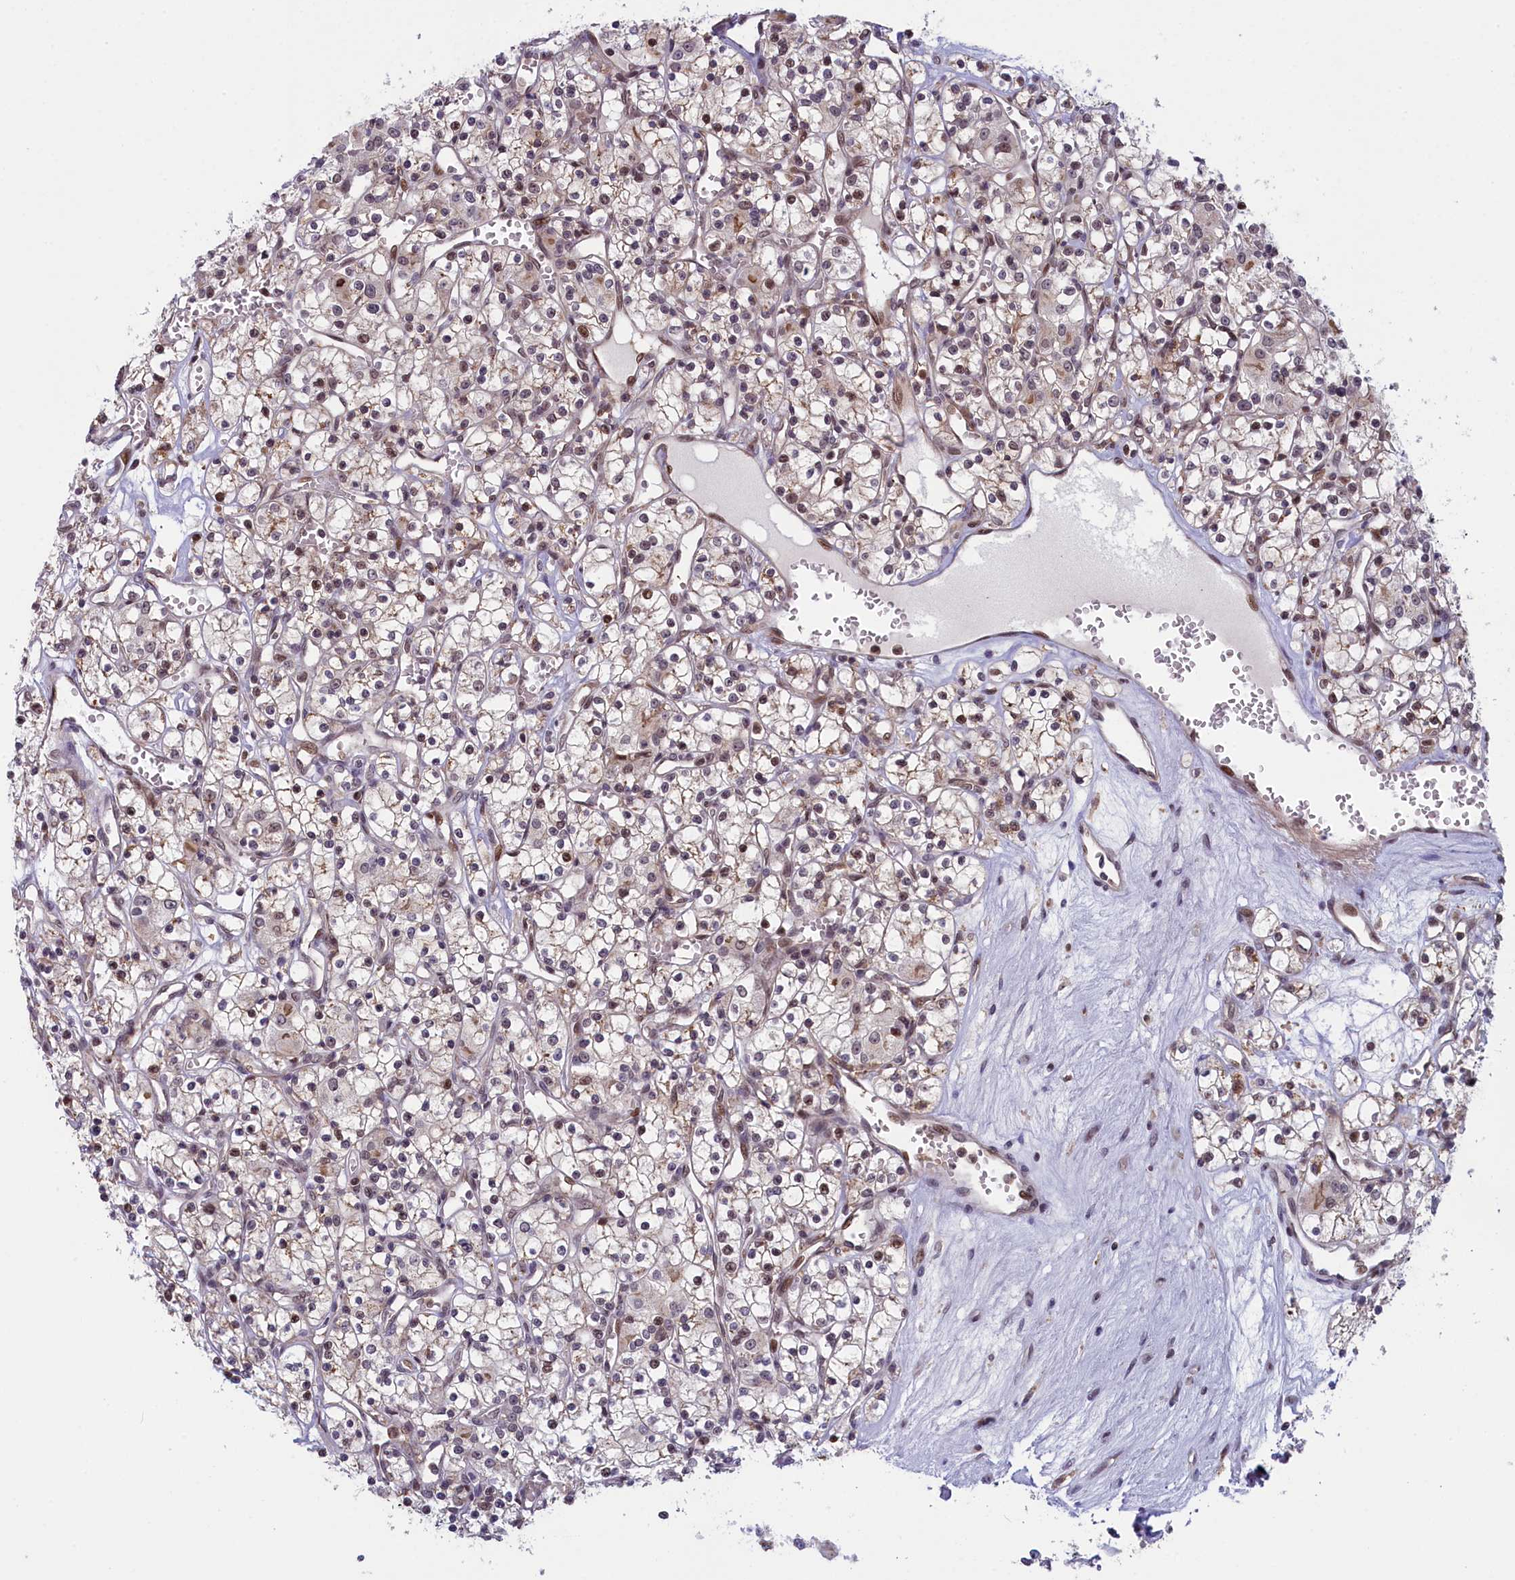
{"staining": {"intensity": "weak", "quantity": "<25%", "location": "nuclear"}, "tissue": "renal cancer", "cell_type": "Tumor cells", "image_type": "cancer", "snomed": [{"axis": "morphology", "description": "Adenocarcinoma, NOS"}, {"axis": "topography", "description": "Kidney"}], "caption": "Adenocarcinoma (renal) was stained to show a protein in brown. There is no significant expression in tumor cells. The staining is performed using DAB (3,3'-diaminobenzidine) brown chromogen with nuclei counter-stained in using hematoxylin.", "gene": "FCHO1", "patient": {"sex": "female", "age": 59}}